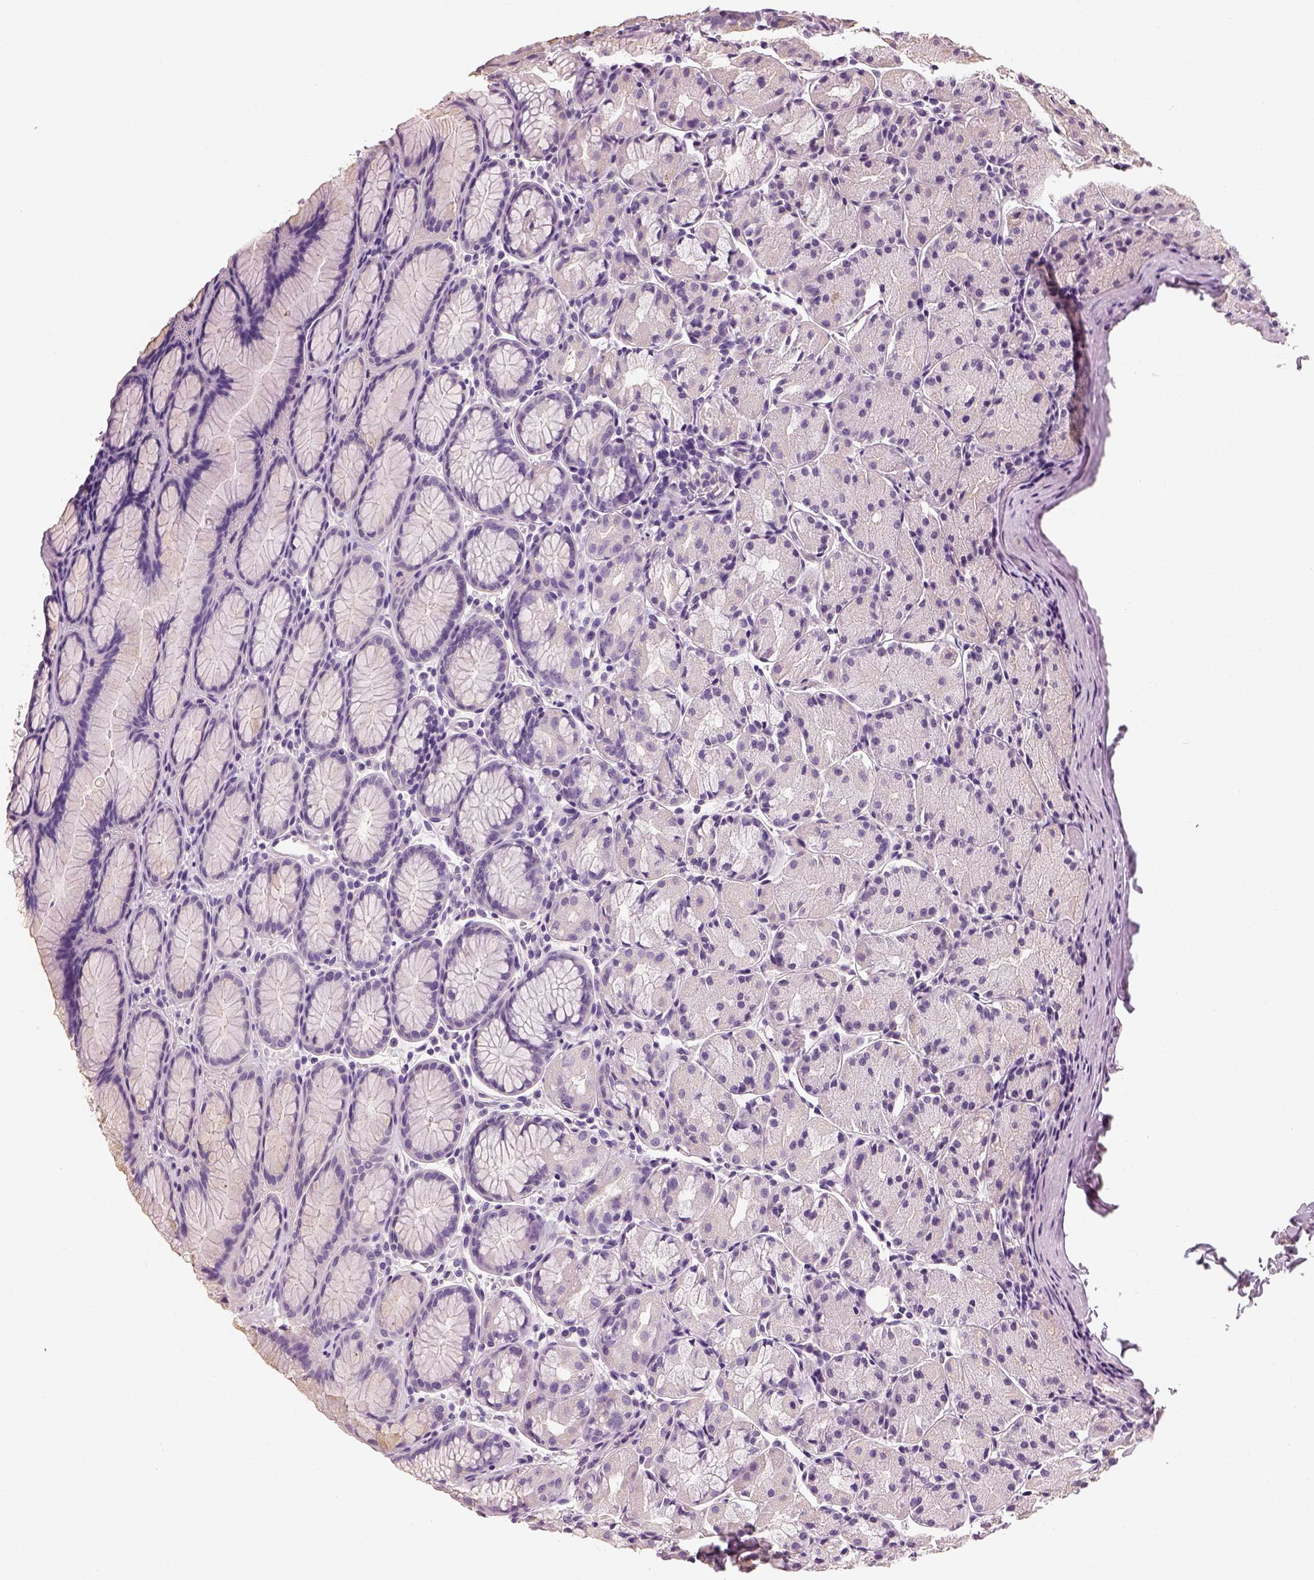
{"staining": {"intensity": "negative", "quantity": "none", "location": "none"}, "tissue": "stomach", "cell_type": "Glandular cells", "image_type": "normal", "snomed": [{"axis": "morphology", "description": "Normal tissue, NOS"}, {"axis": "topography", "description": "Stomach, upper"}], "caption": "DAB (3,3'-diaminobenzidine) immunohistochemical staining of normal stomach reveals no significant expression in glandular cells. (DAB IHC, high magnification).", "gene": "OTUD6A", "patient": {"sex": "male", "age": 47}}